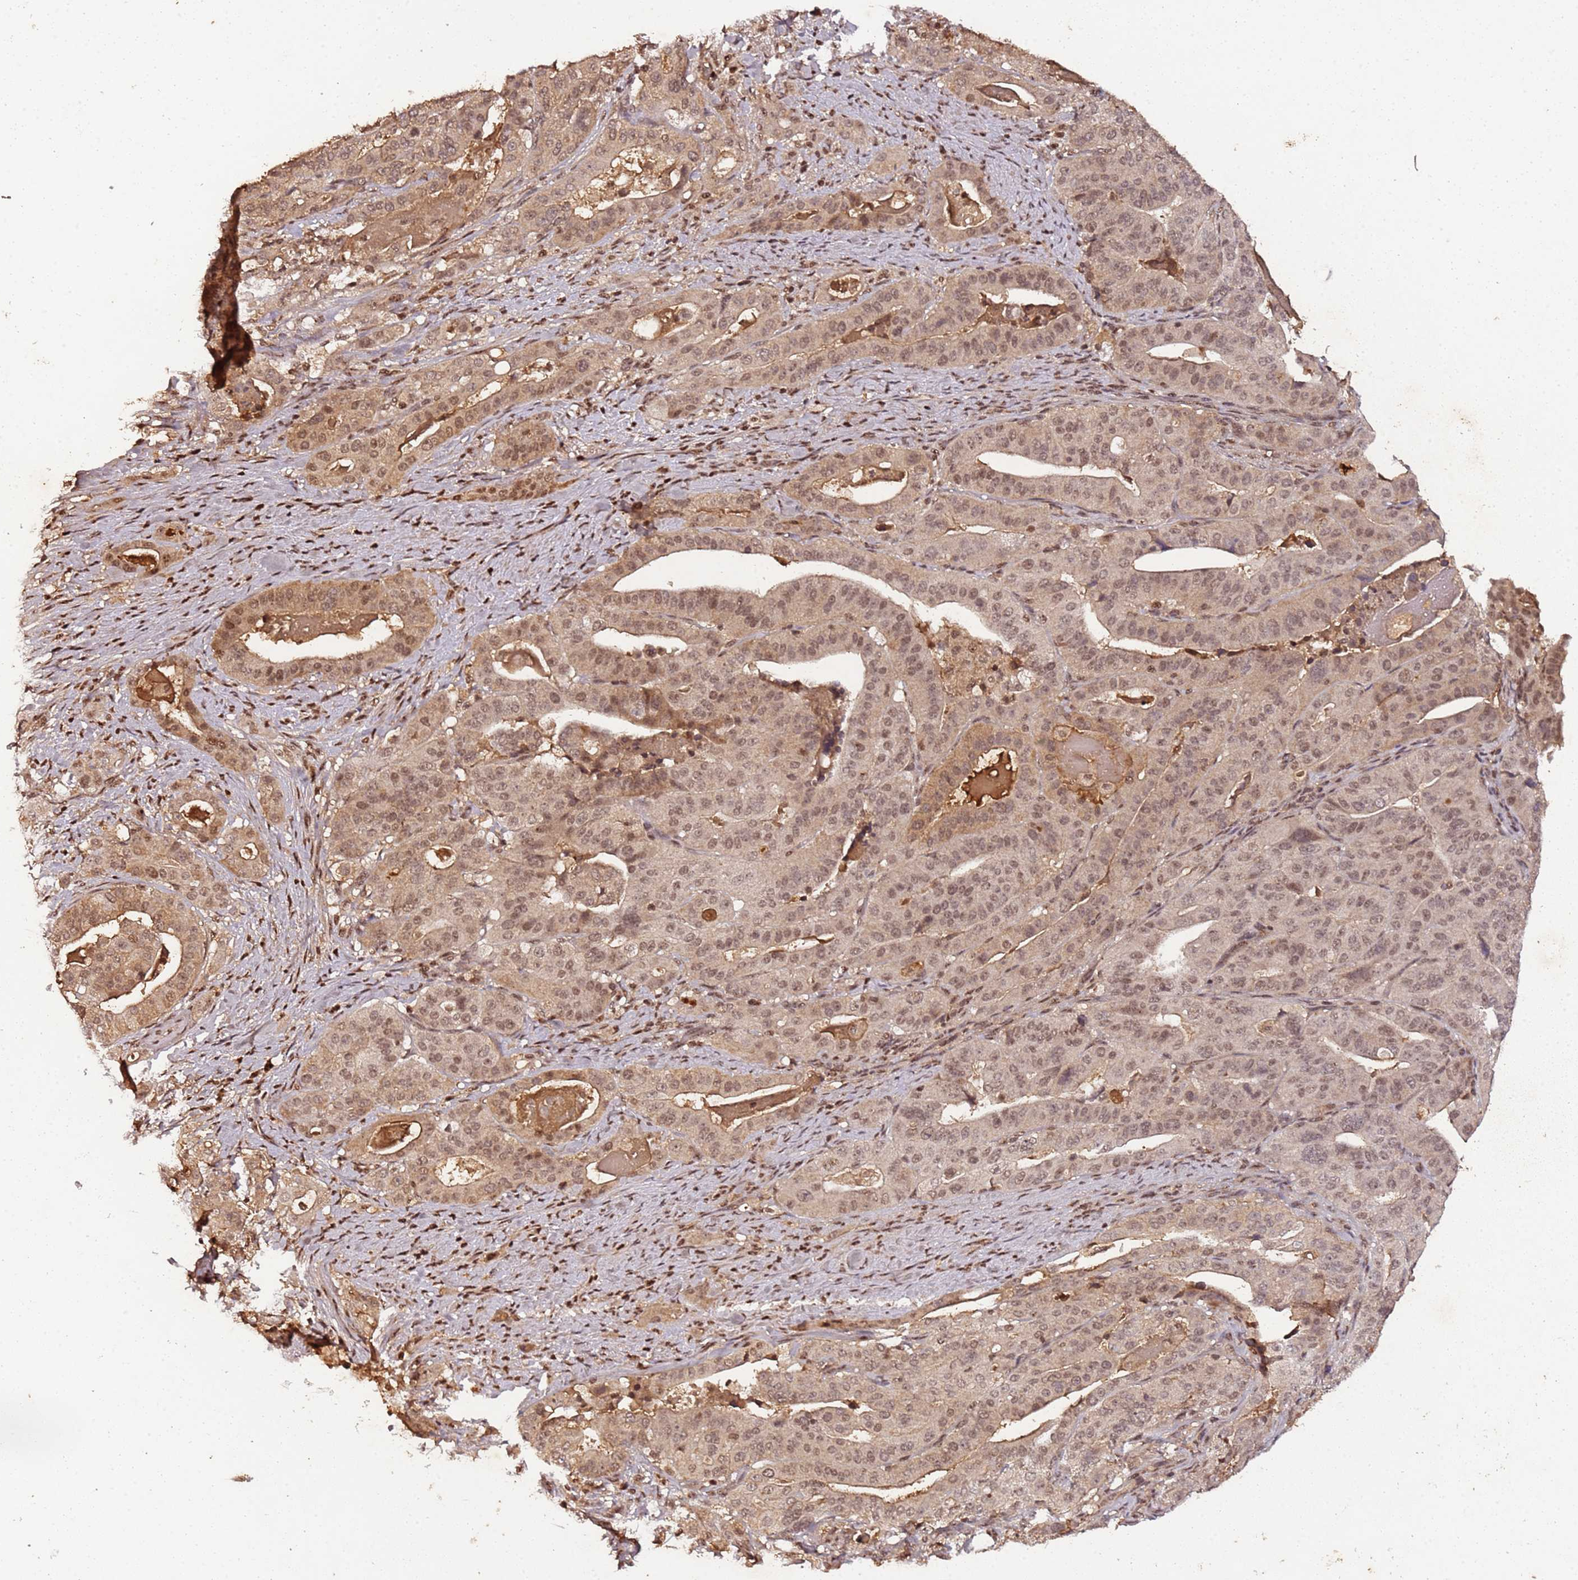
{"staining": {"intensity": "moderate", "quantity": ">75%", "location": "nuclear"}, "tissue": "stomach cancer", "cell_type": "Tumor cells", "image_type": "cancer", "snomed": [{"axis": "morphology", "description": "Adenocarcinoma, NOS"}, {"axis": "topography", "description": "Stomach"}], "caption": "Stomach cancer (adenocarcinoma) stained for a protein (brown) shows moderate nuclear positive positivity in about >75% of tumor cells.", "gene": "COL1A2", "patient": {"sex": "male", "age": 48}}